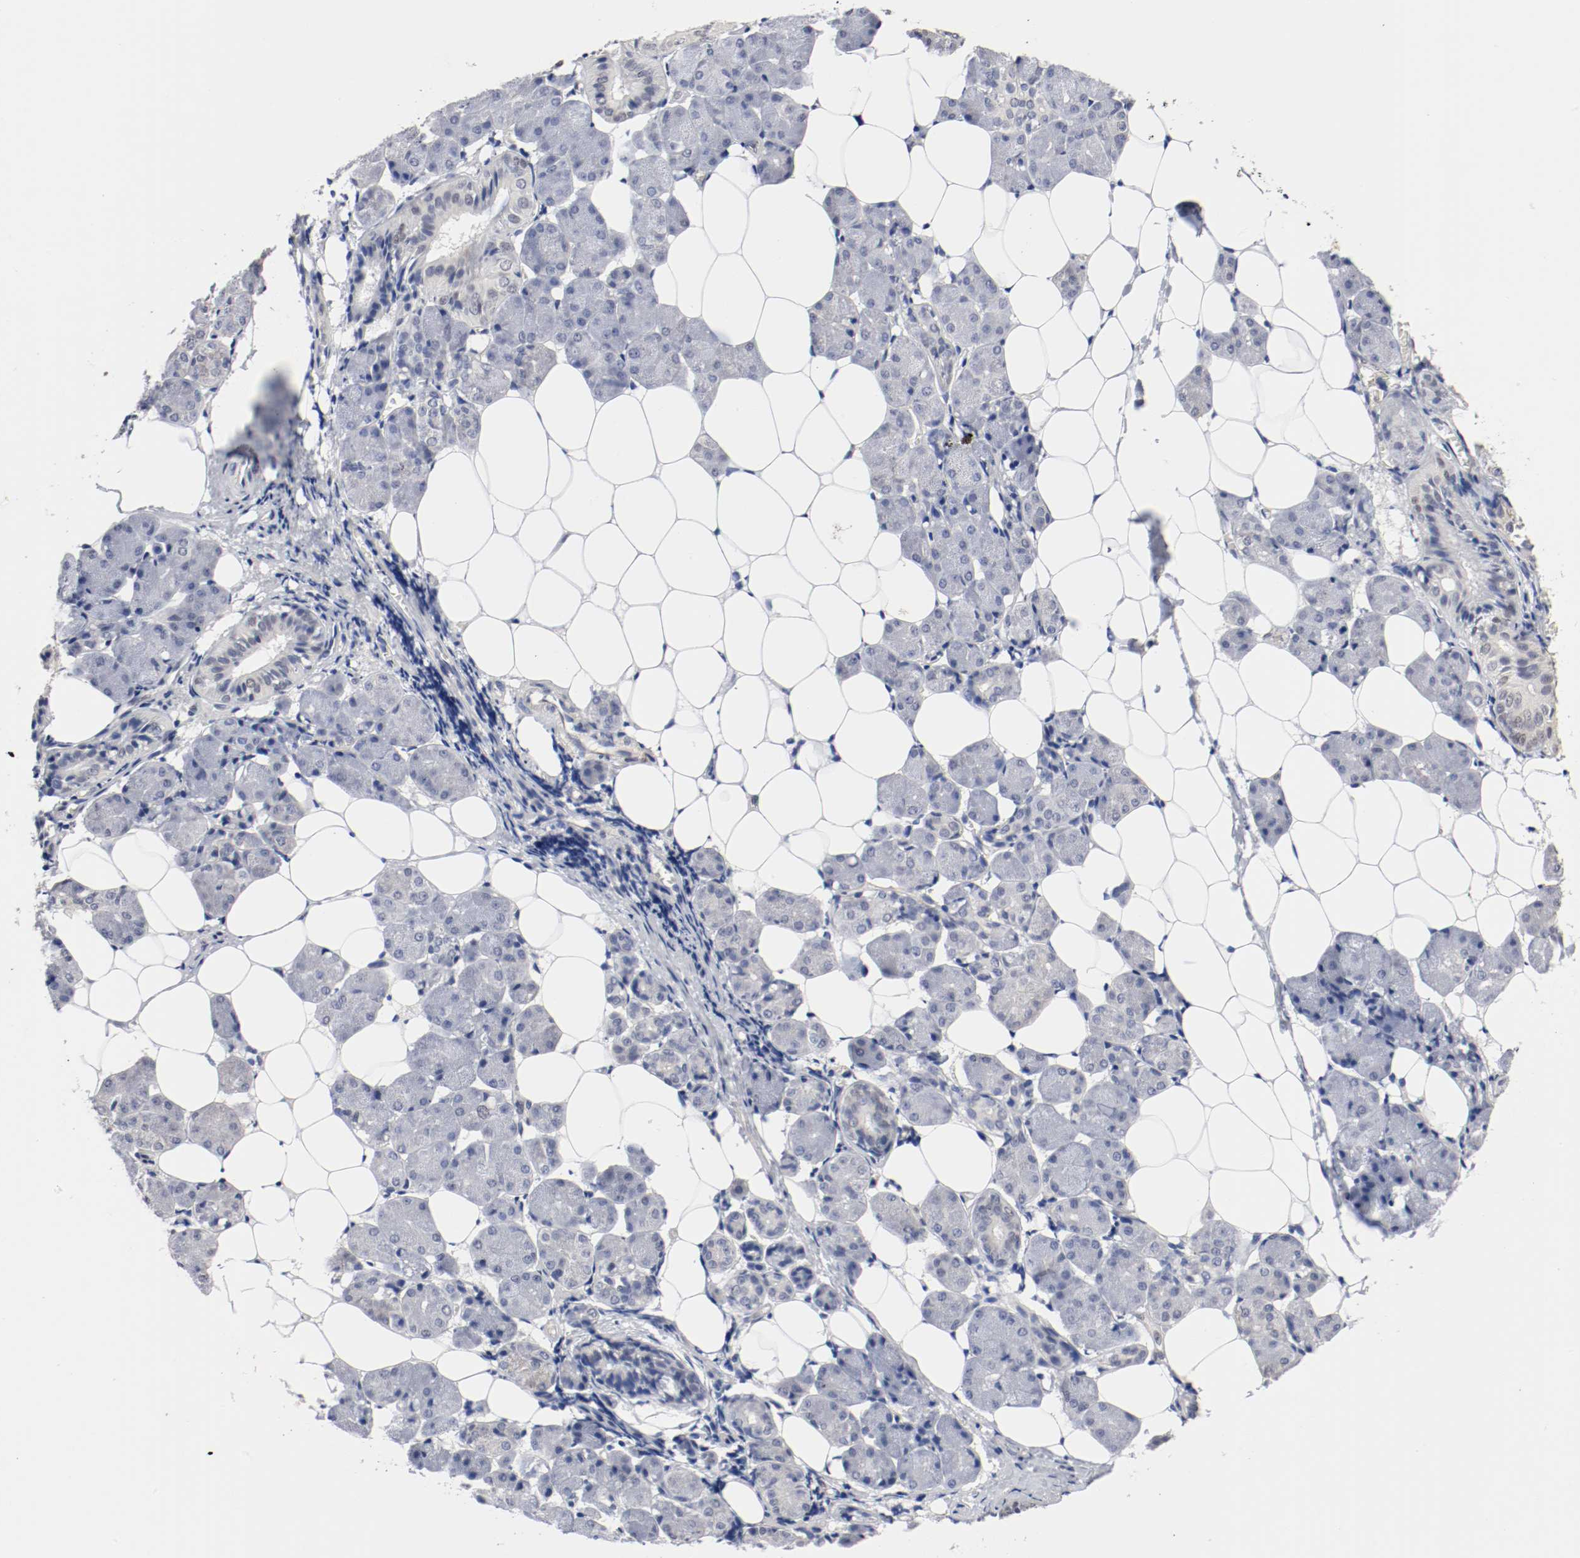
{"staining": {"intensity": "negative", "quantity": "none", "location": "none"}, "tissue": "salivary gland", "cell_type": "Glandular cells", "image_type": "normal", "snomed": [{"axis": "morphology", "description": "Normal tissue, NOS"}, {"axis": "morphology", "description": "Adenoma, NOS"}, {"axis": "topography", "description": "Salivary gland"}], "caption": "DAB immunohistochemical staining of normal salivary gland exhibits no significant staining in glandular cells. (DAB (3,3'-diaminobenzidine) IHC, high magnification).", "gene": "FOSL2", "patient": {"sex": "female", "age": 32}}